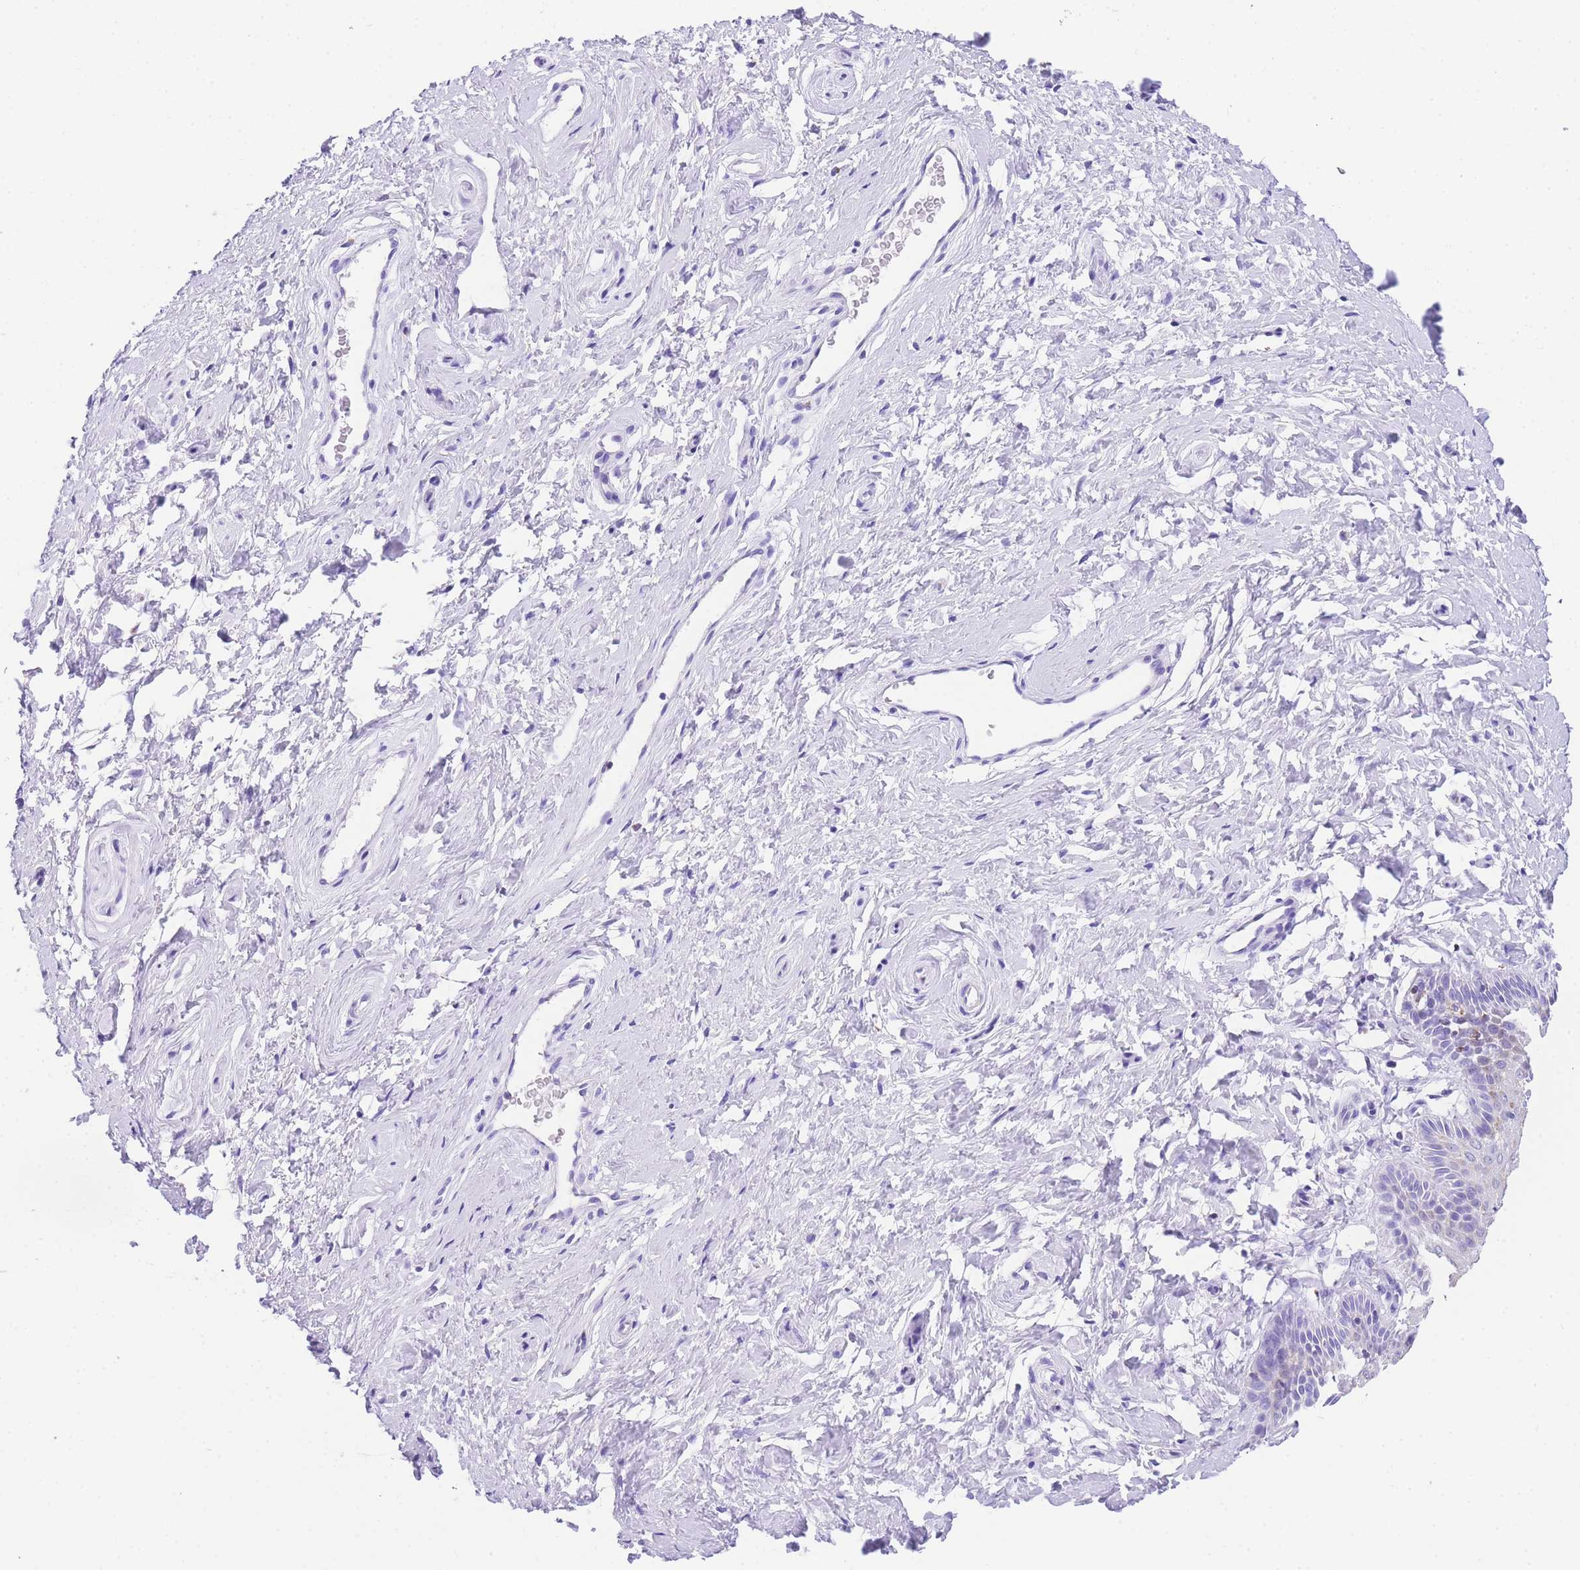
{"staining": {"intensity": "weak", "quantity": "25%-75%", "location": "cytoplasmic/membranous"}, "tissue": "vagina", "cell_type": "Squamous epithelial cells", "image_type": "normal", "snomed": [{"axis": "morphology", "description": "Normal tissue, NOS"}, {"axis": "topography", "description": "Vagina"}, {"axis": "topography", "description": "Cervix"}], "caption": "Immunohistochemical staining of benign human vagina demonstrates low levels of weak cytoplasmic/membranous expression in approximately 25%-75% of squamous epithelial cells.", "gene": "NKD2", "patient": {"sex": "female", "age": 40}}